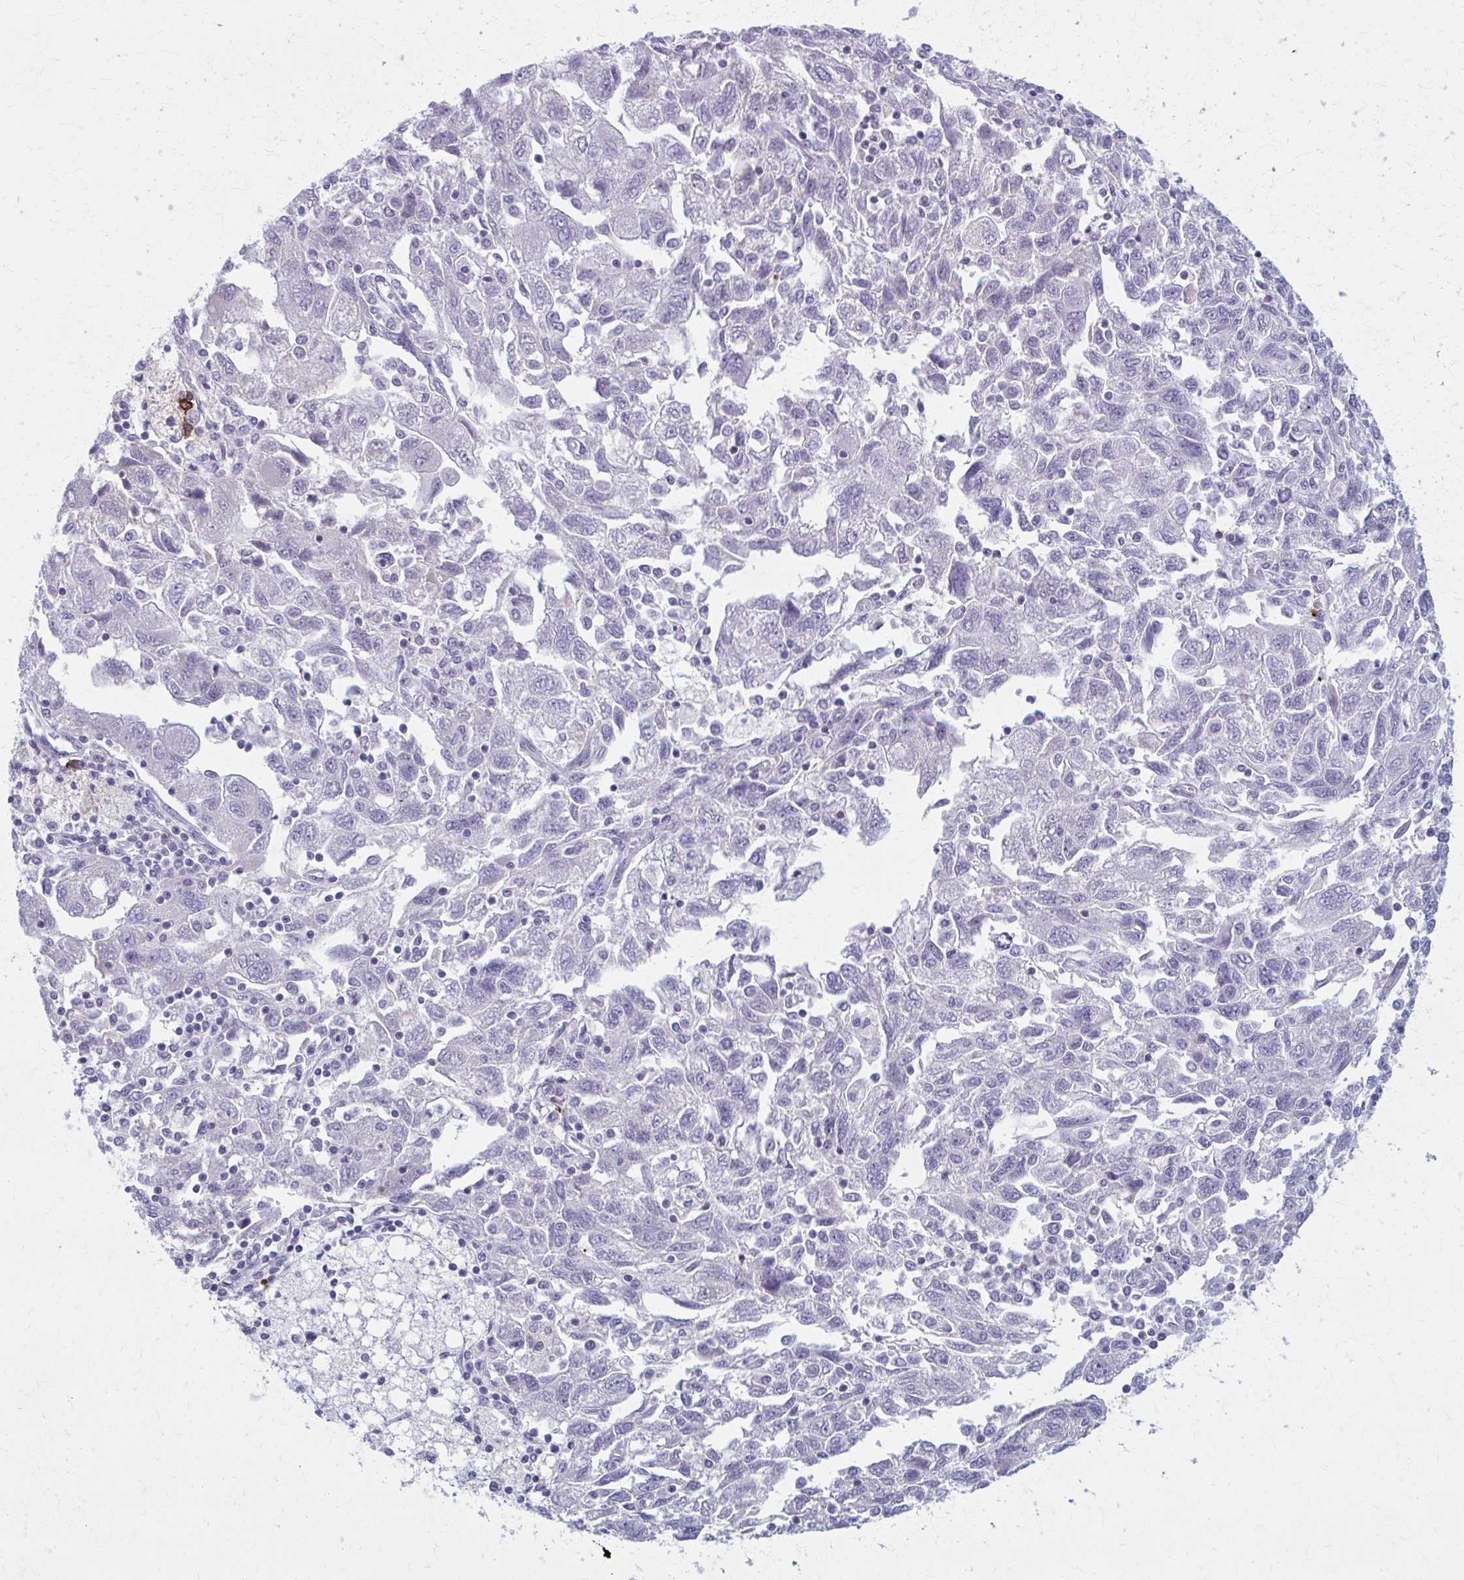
{"staining": {"intensity": "negative", "quantity": "none", "location": "none"}, "tissue": "ovarian cancer", "cell_type": "Tumor cells", "image_type": "cancer", "snomed": [{"axis": "morphology", "description": "Carcinoma, NOS"}, {"axis": "morphology", "description": "Cystadenocarcinoma, serous, NOS"}, {"axis": "topography", "description": "Ovary"}], "caption": "Tumor cells show no significant protein expression in ovarian cancer (serous cystadenocarcinoma). Brightfield microscopy of IHC stained with DAB (3,3'-diaminobenzidine) (brown) and hematoxylin (blue), captured at high magnification.", "gene": "CD38", "patient": {"sex": "female", "age": 69}}